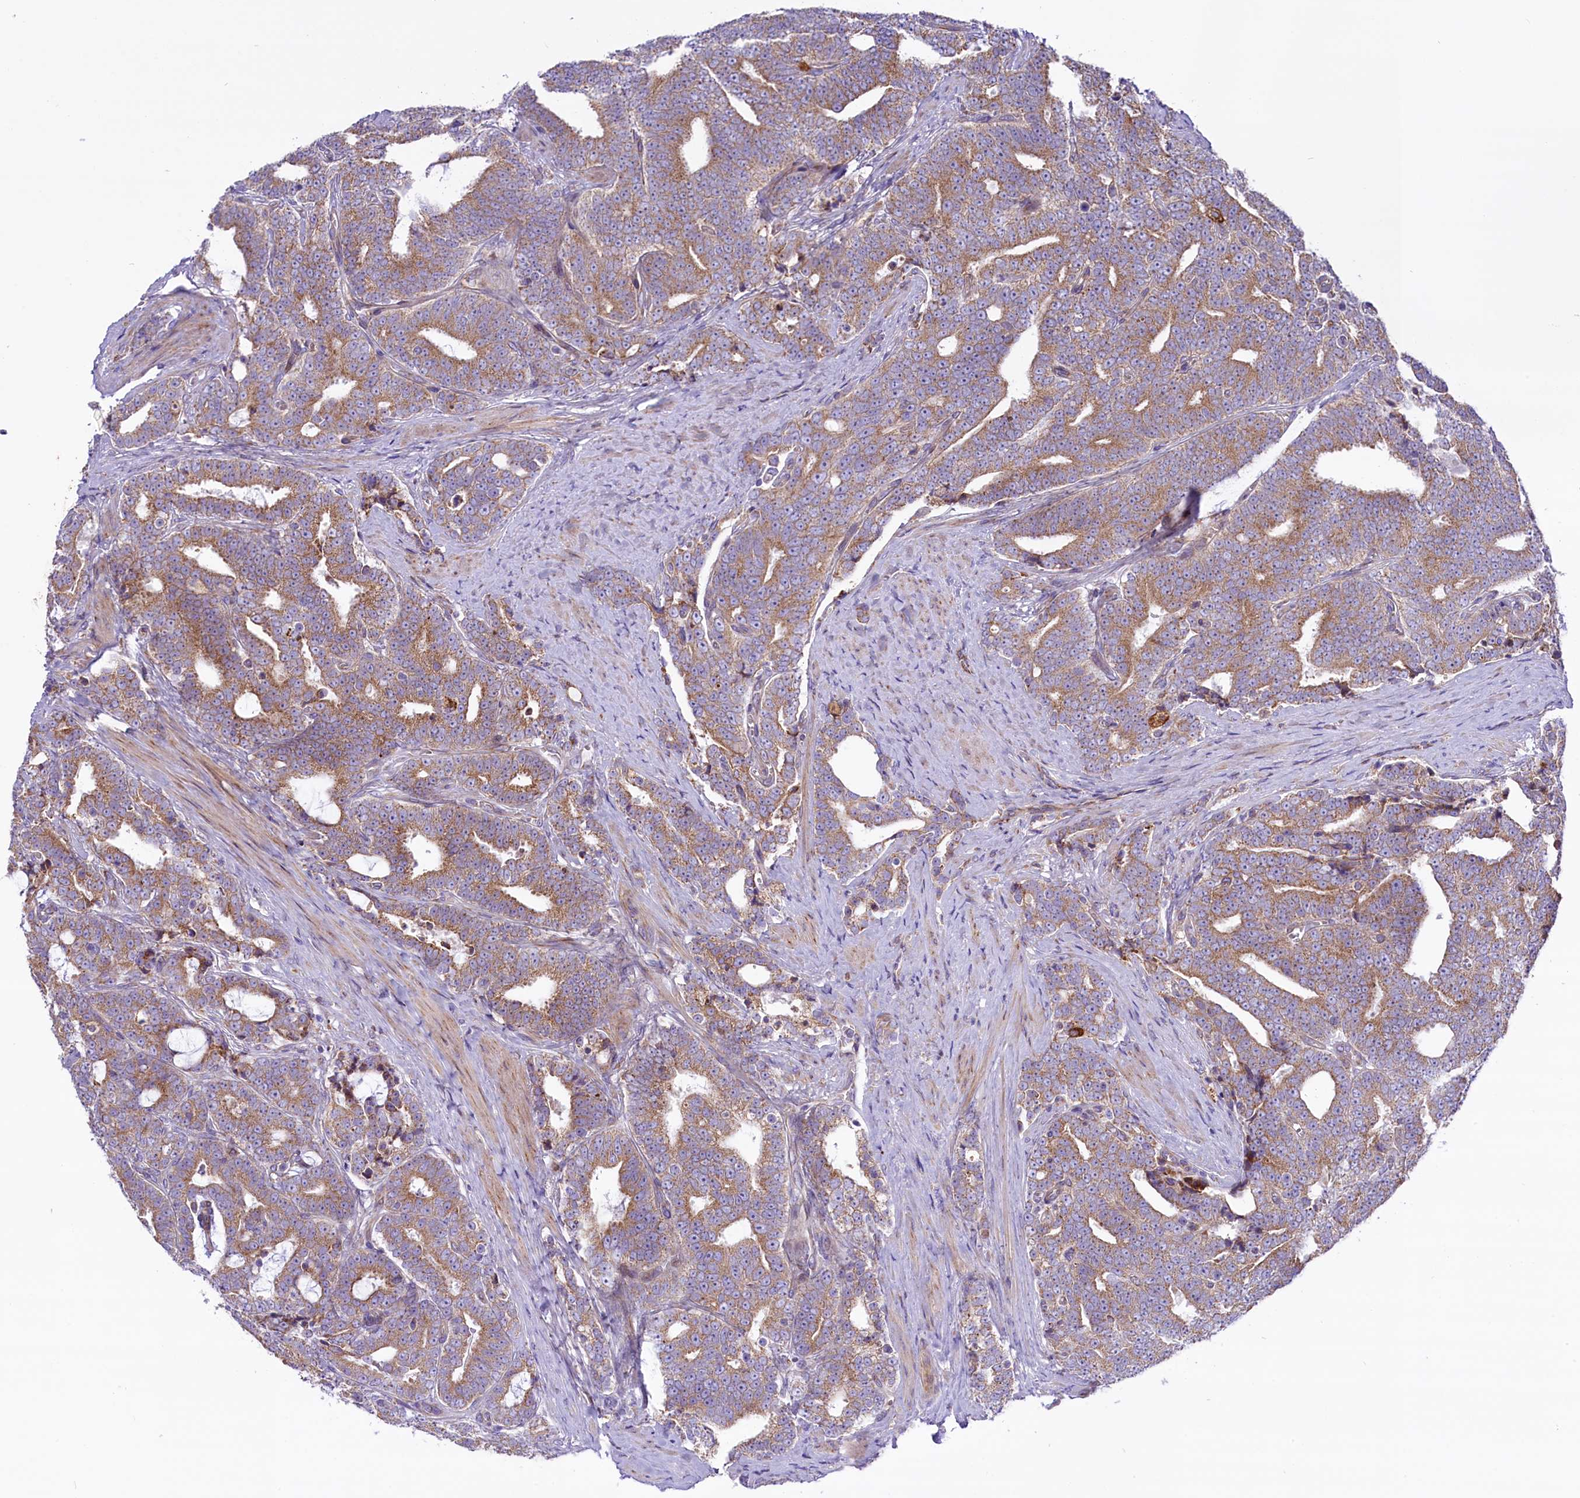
{"staining": {"intensity": "moderate", "quantity": ">75%", "location": "cytoplasmic/membranous"}, "tissue": "prostate cancer", "cell_type": "Tumor cells", "image_type": "cancer", "snomed": [{"axis": "morphology", "description": "Adenocarcinoma, High grade"}, {"axis": "topography", "description": "Prostate and seminal vesicle, NOS"}], "caption": "A histopathology image of human adenocarcinoma (high-grade) (prostate) stained for a protein reveals moderate cytoplasmic/membranous brown staining in tumor cells. (Stains: DAB in brown, nuclei in blue, Microscopy: brightfield microscopy at high magnification).", "gene": "PTPRU", "patient": {"sex": "male", "age": 67}}